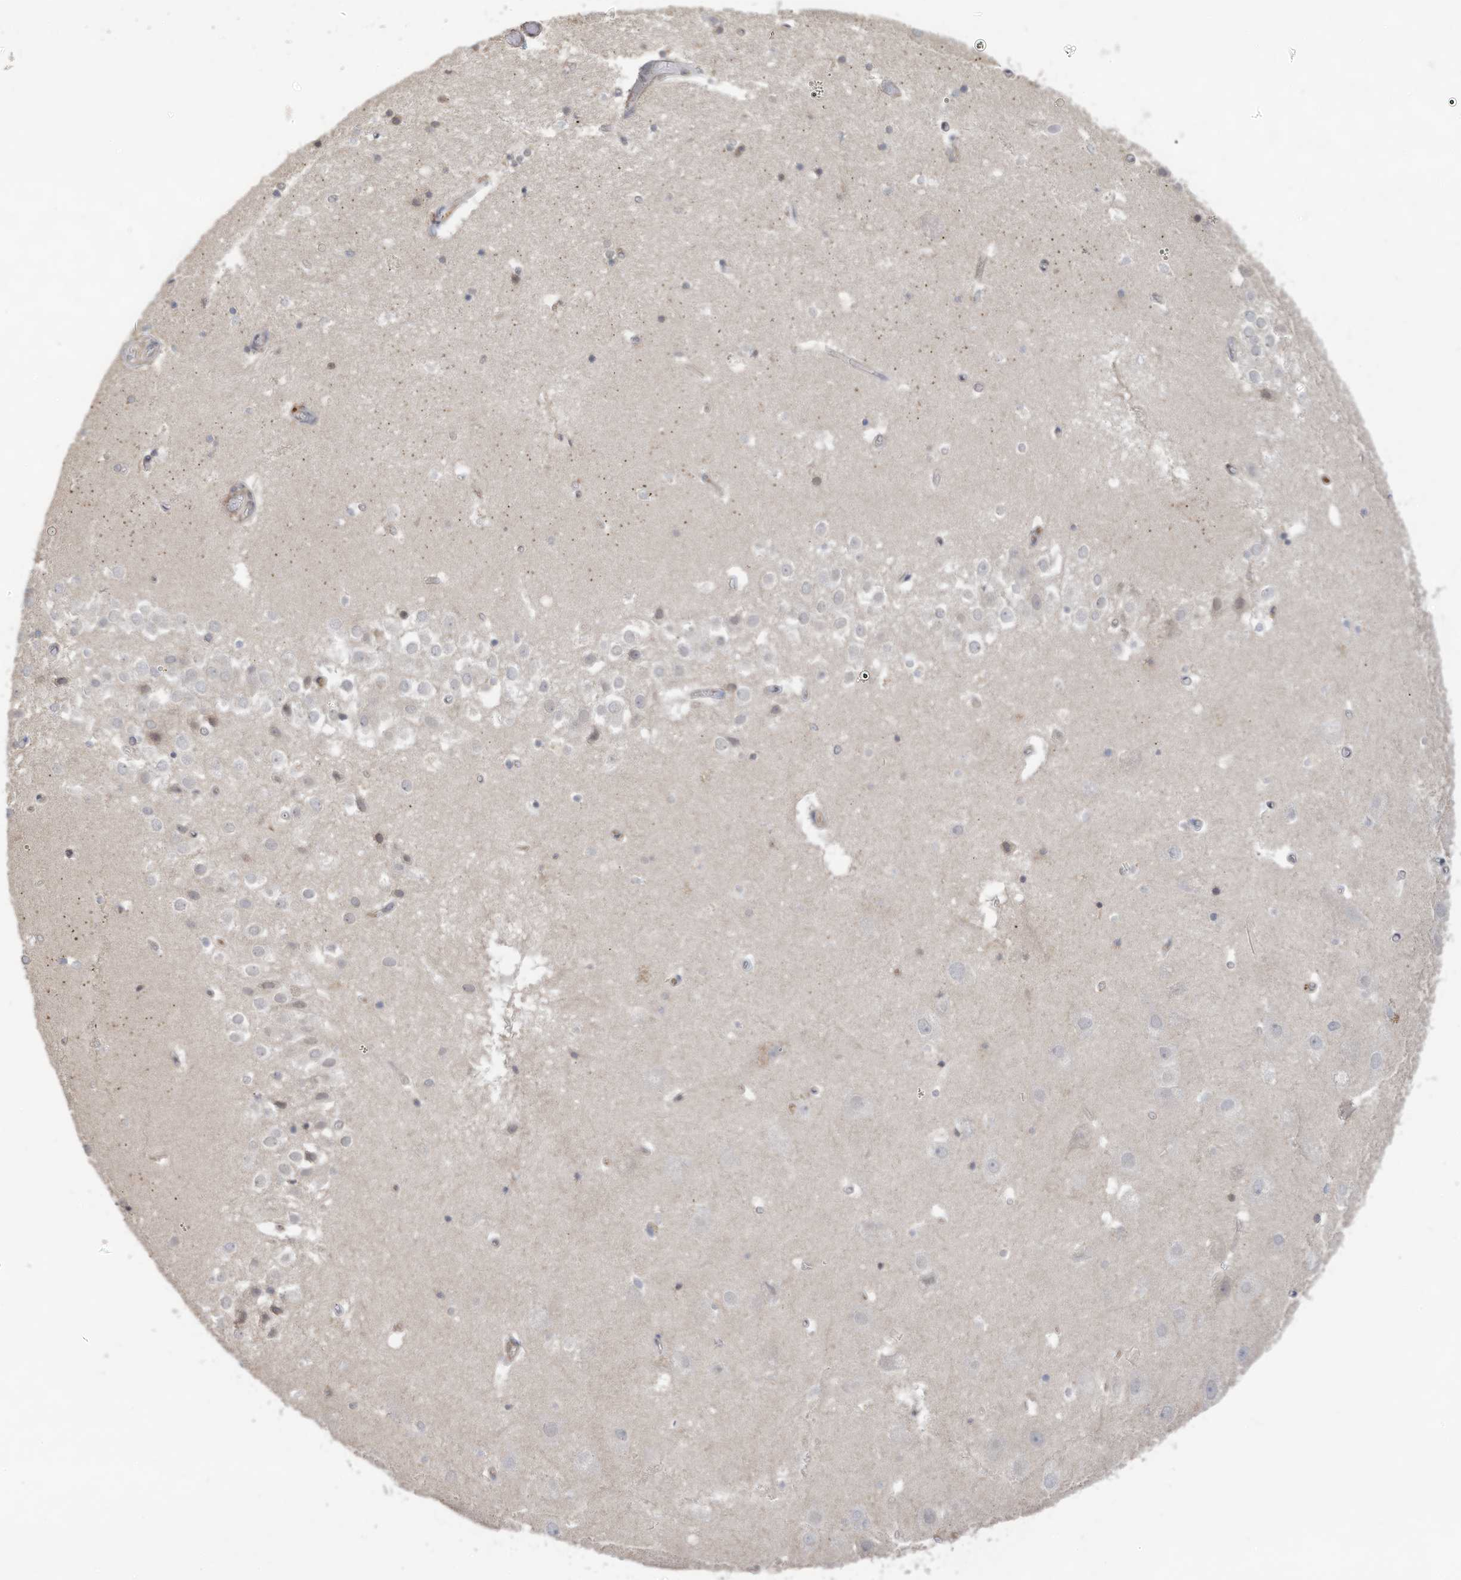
{"staining": {"intensity": "weak", "quantity": "<25%", "location": "cytoplasmic/membranous,nuclear"}, "tissue": "hippocampus", "cell_type": "Glial cells", "image_type": "normal", "snomed": [{"axis": "morphology", "description": "Normal tissue, NOS"}, {"axis": "topography", "description": "Hippocampus"}], "caption": "Immunohistochemistry histopathology image of normal hippocampus stained for a protein (brown), which shows no positivity in glial cells. (Immunohistochemistry, brightfield microscopy, high magnification).", "gene": "REC8", "patient": {"sex": "female", "age": 52}}